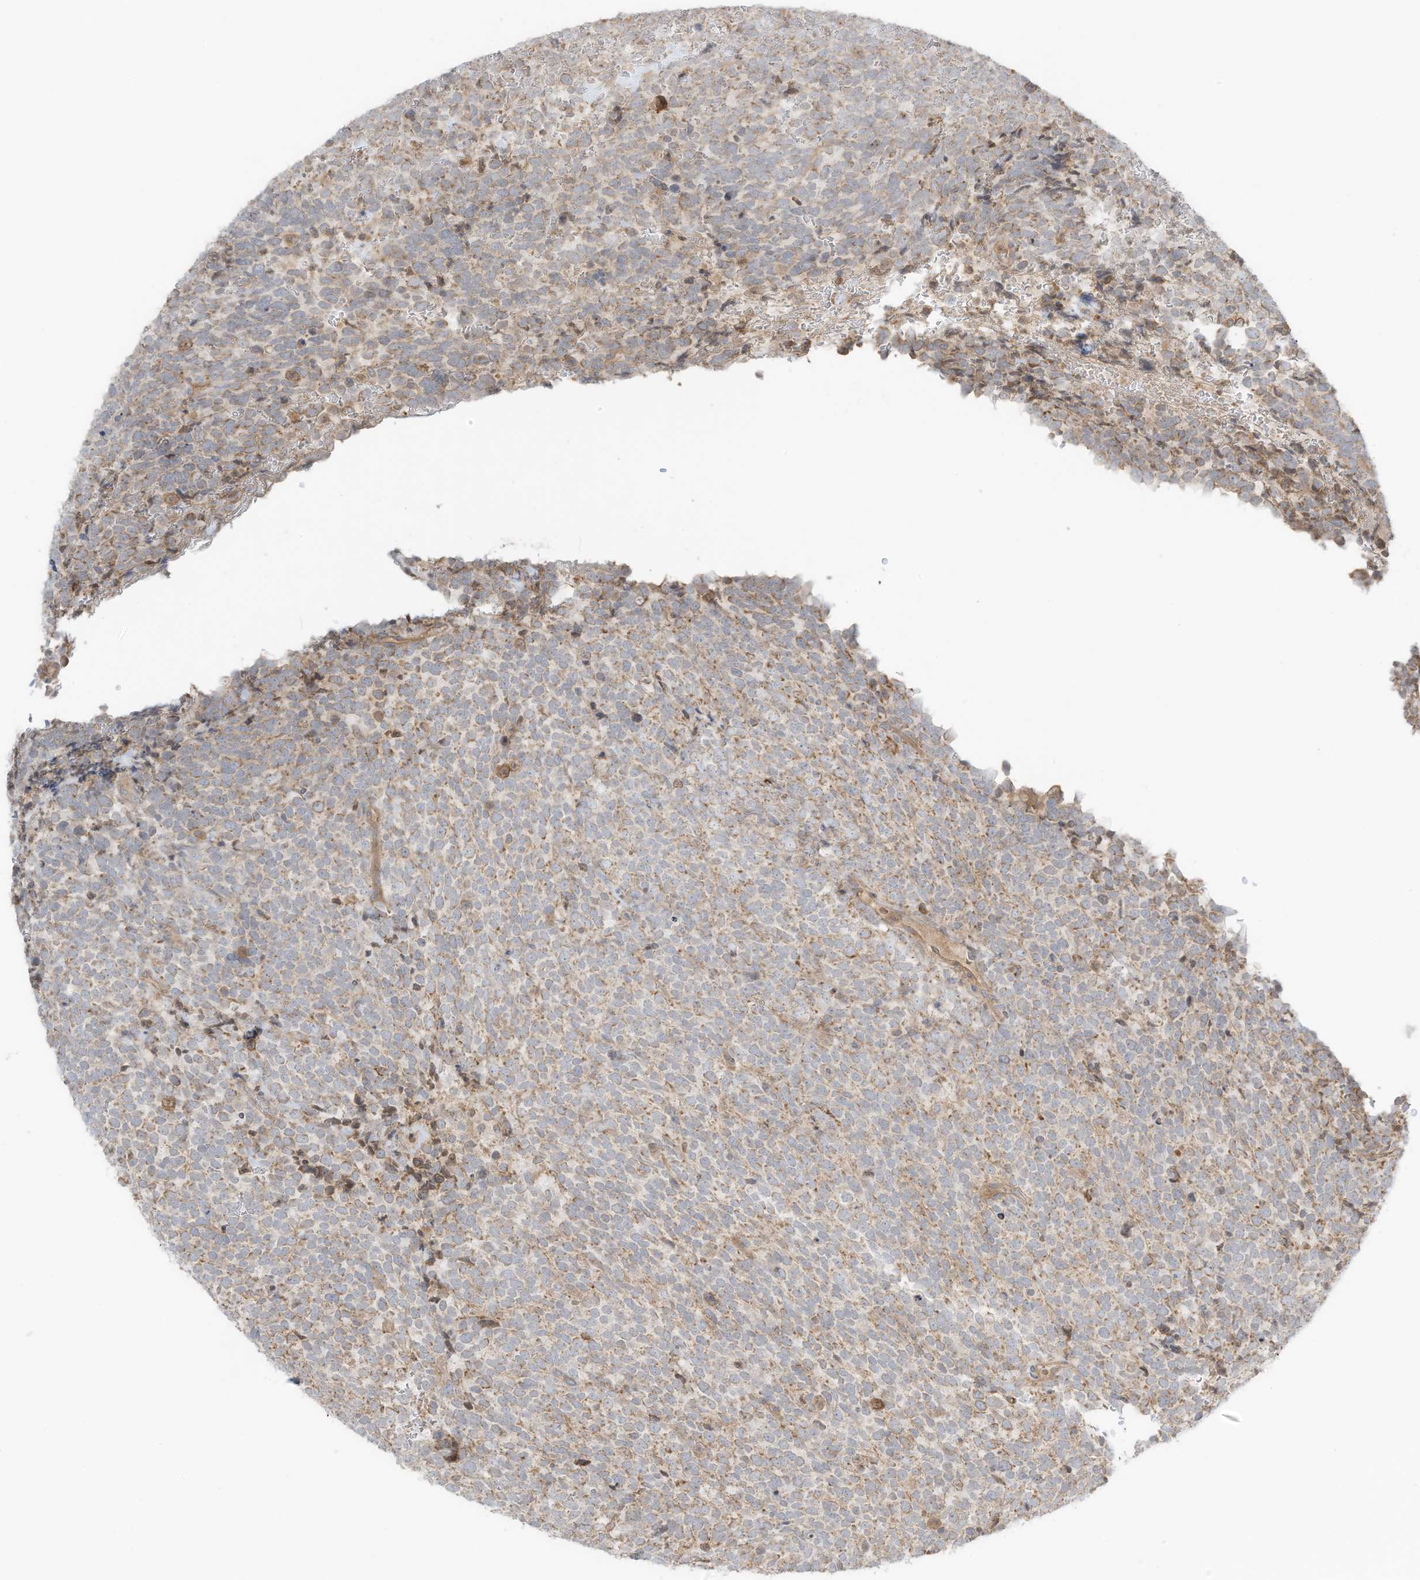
{"staining": {"intensity": "weak", "quantity": "25%-75%", "location": "cytoplasmic/membranous"}, "tissue": "urothelial cancer", "cell_type": "Tumor cells", "image_type": "cancer", "snomed": [{"axis": "morphology", "description": "Urothelial carcinoma, High grade"}, {"axis": "topography", "description": "Urinary bladder"}], "caption": "A micrograph of urothelial cancer stained for a protein shows weak cytoplasmic/membranous brown staining in tumor cells. The protein is stained brown, and the nuclei are stained in blue (DAB IHC with brightfield microscopy, high magnification).", "gene": "SLC25A12", "patient": {"sex": "female", "age": 82}}